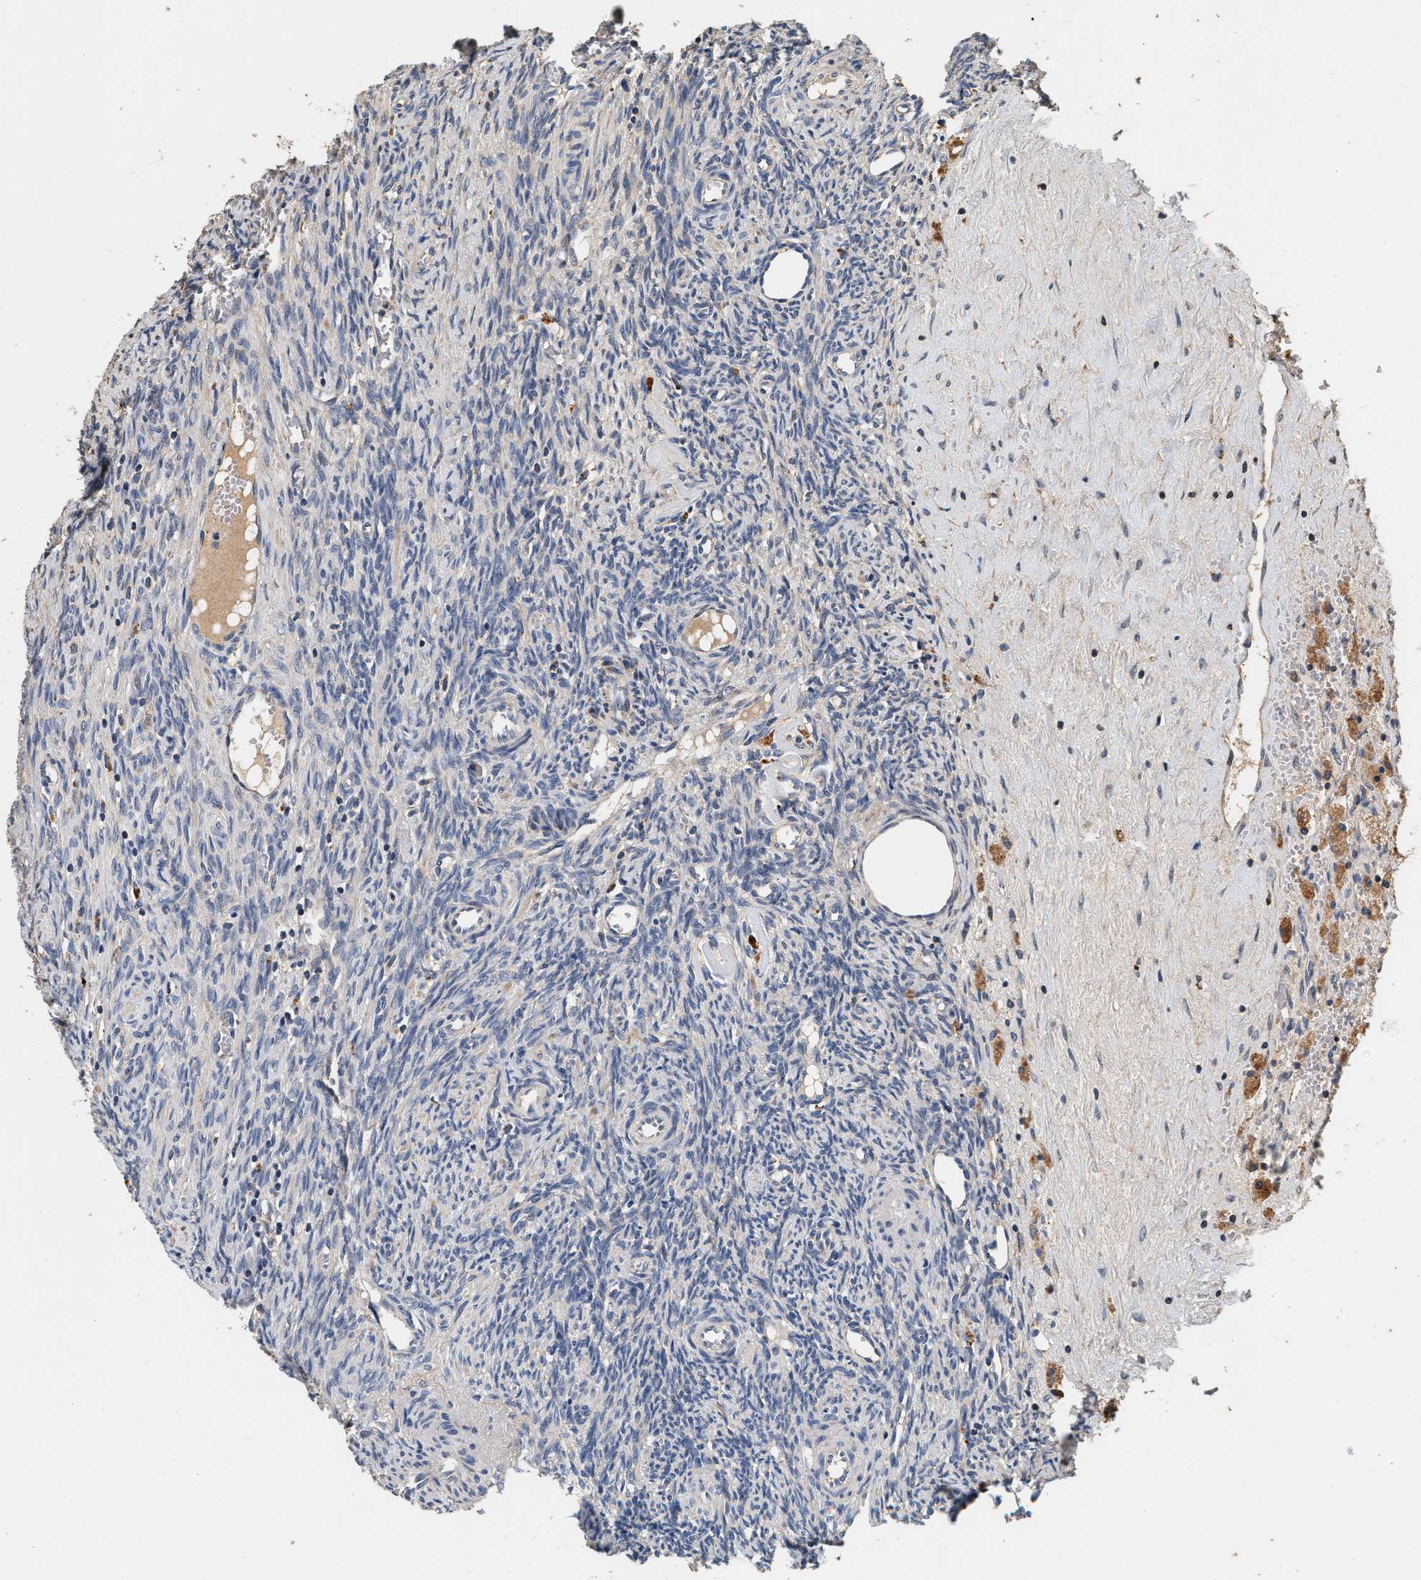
{"staining": {"intensity": "moderate", "quantity": ">75%", "location": "cytoplasmic/membranous"}, "tissue": "ovary", "cell_type": "Follicle cells", "image_type": "normal", "snomed": [{"axis": "morphology", "description": "Normal tissue, NOS"}, {"axis": "topography", "description": "Ovary"}], "caption": "This is an image of immunohistochemistry (IHC) staining of normal ovary, which shows moderate positivity in the cytoplasmic/membranous of follicle cells.", "gene": "PTGR3", "patient": {"sex": "female", "age": 41}}